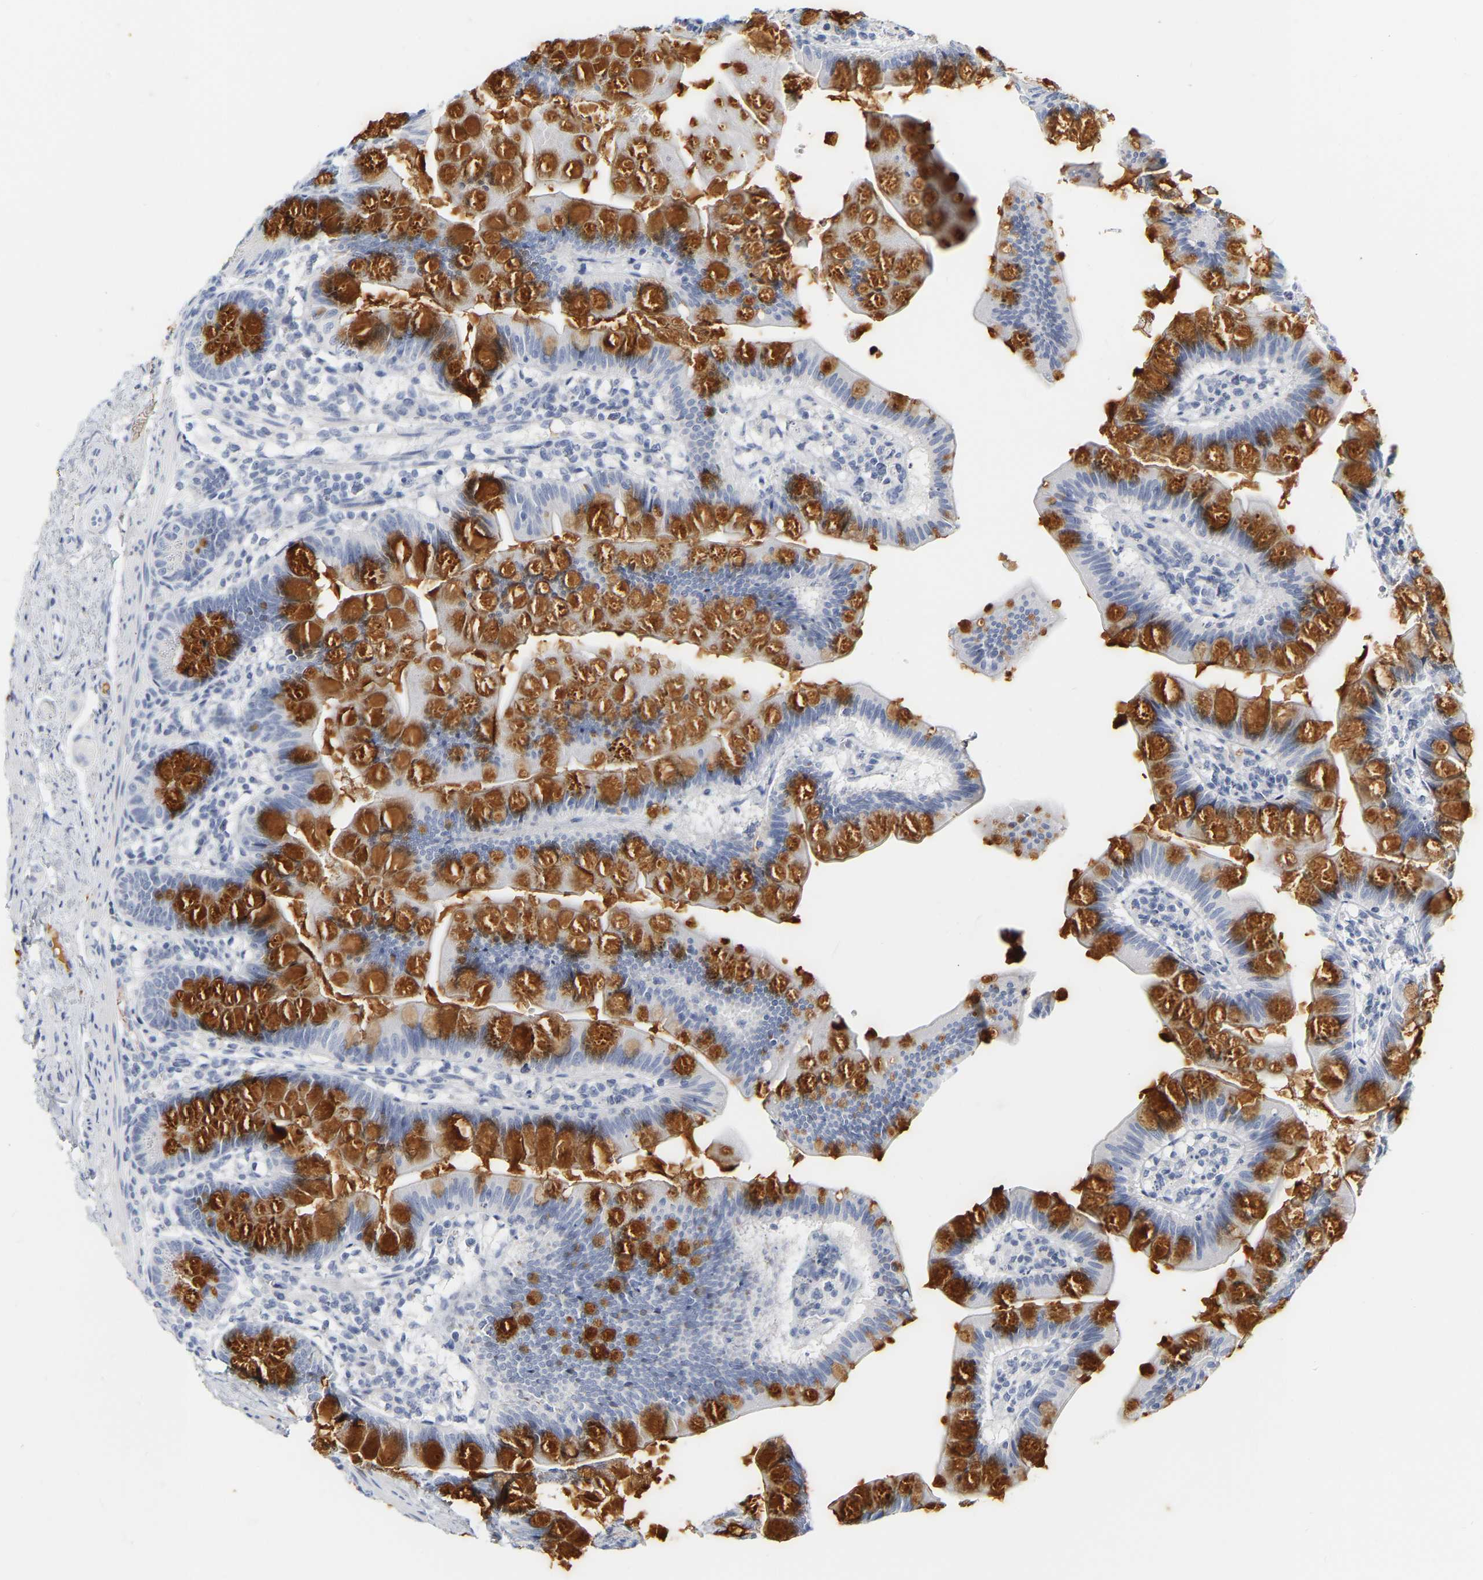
{"staining": {"intensity": "strong", "quantity": "25%-75%", "location": "cytoplasmic/membranous"}, "tissue": "small intestine", "cell_type": "Glandular cells", "image_type": "normal", "snomed": [{"axis": "morphology", "description": "Normal tissue, NOS"}, {"axis": "topography", "description": "Small intestine"}], "caption": "Small intestine stained with IHC displays strong cytoplasmic/membranous staining in approximately 25%-75% of glandular cells. (Brightfield microscopy of DAB IHC at high magnification).", "gene": "GNAS", "patient": {"sex": "male", "age": 7}}